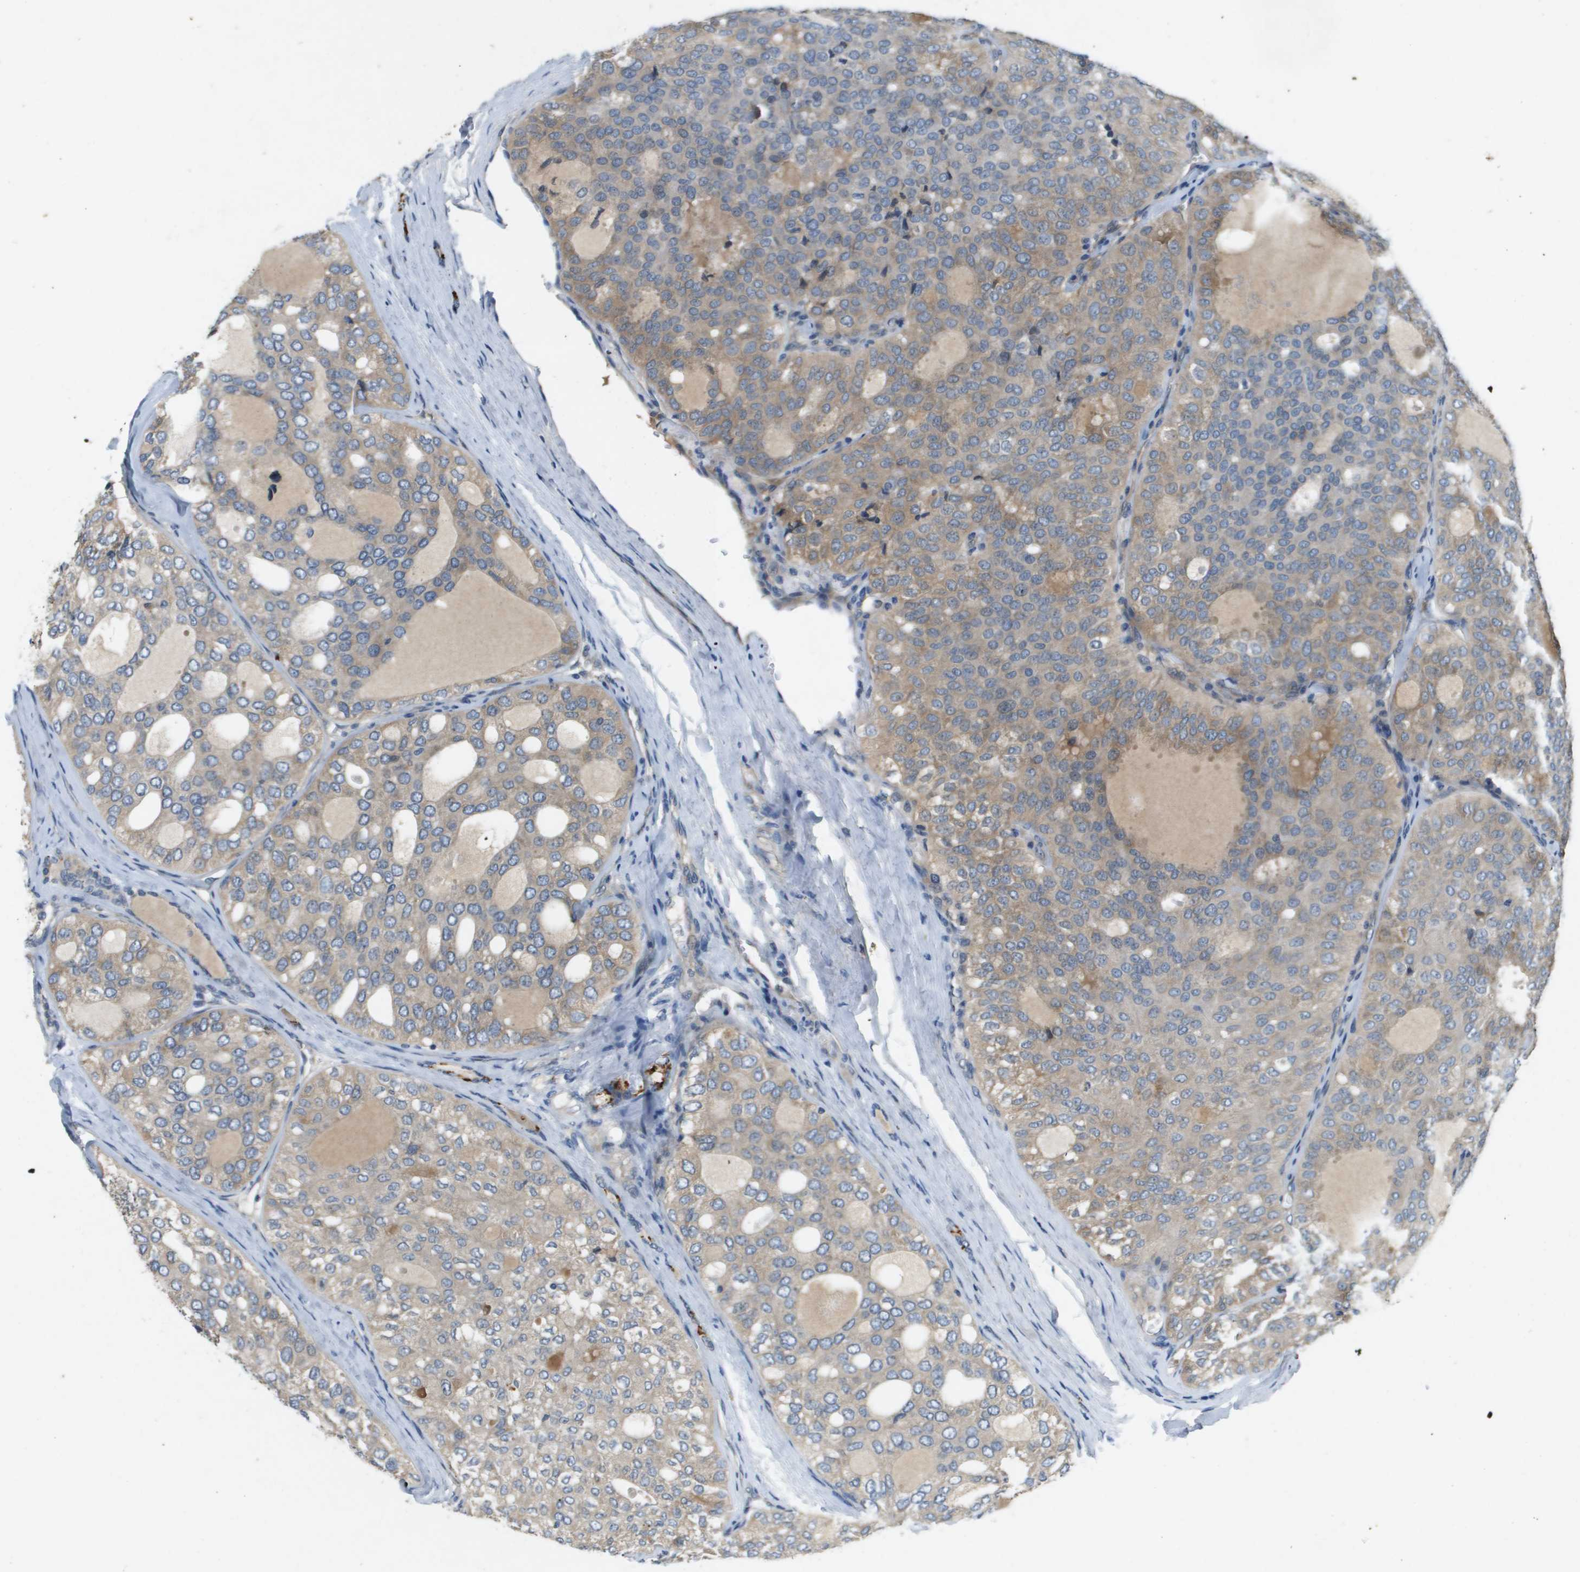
{"staining": {"intensity": "weak", "quantity": ">75%", "location": "cytoplasmic/membranous"}, "tissue": "thyroid cancer", "cell_type": "Tumor cells", "image_type": "cancer", "snomed": [{"axis": "morphology", "description": "Follicular adenoma carcinoma, NOS"}, {"axis": "topography", "description": "Thyroid gland"}], "caption": "Immunohistochemistry of human thyroid follicular adenoma carcinoma shows low levels of weak cytoplasmic/membranous expression in approximately >75% of tumor cells.", "gene": "PGAP3", "patient": {"sex": "male", "age": 75}}